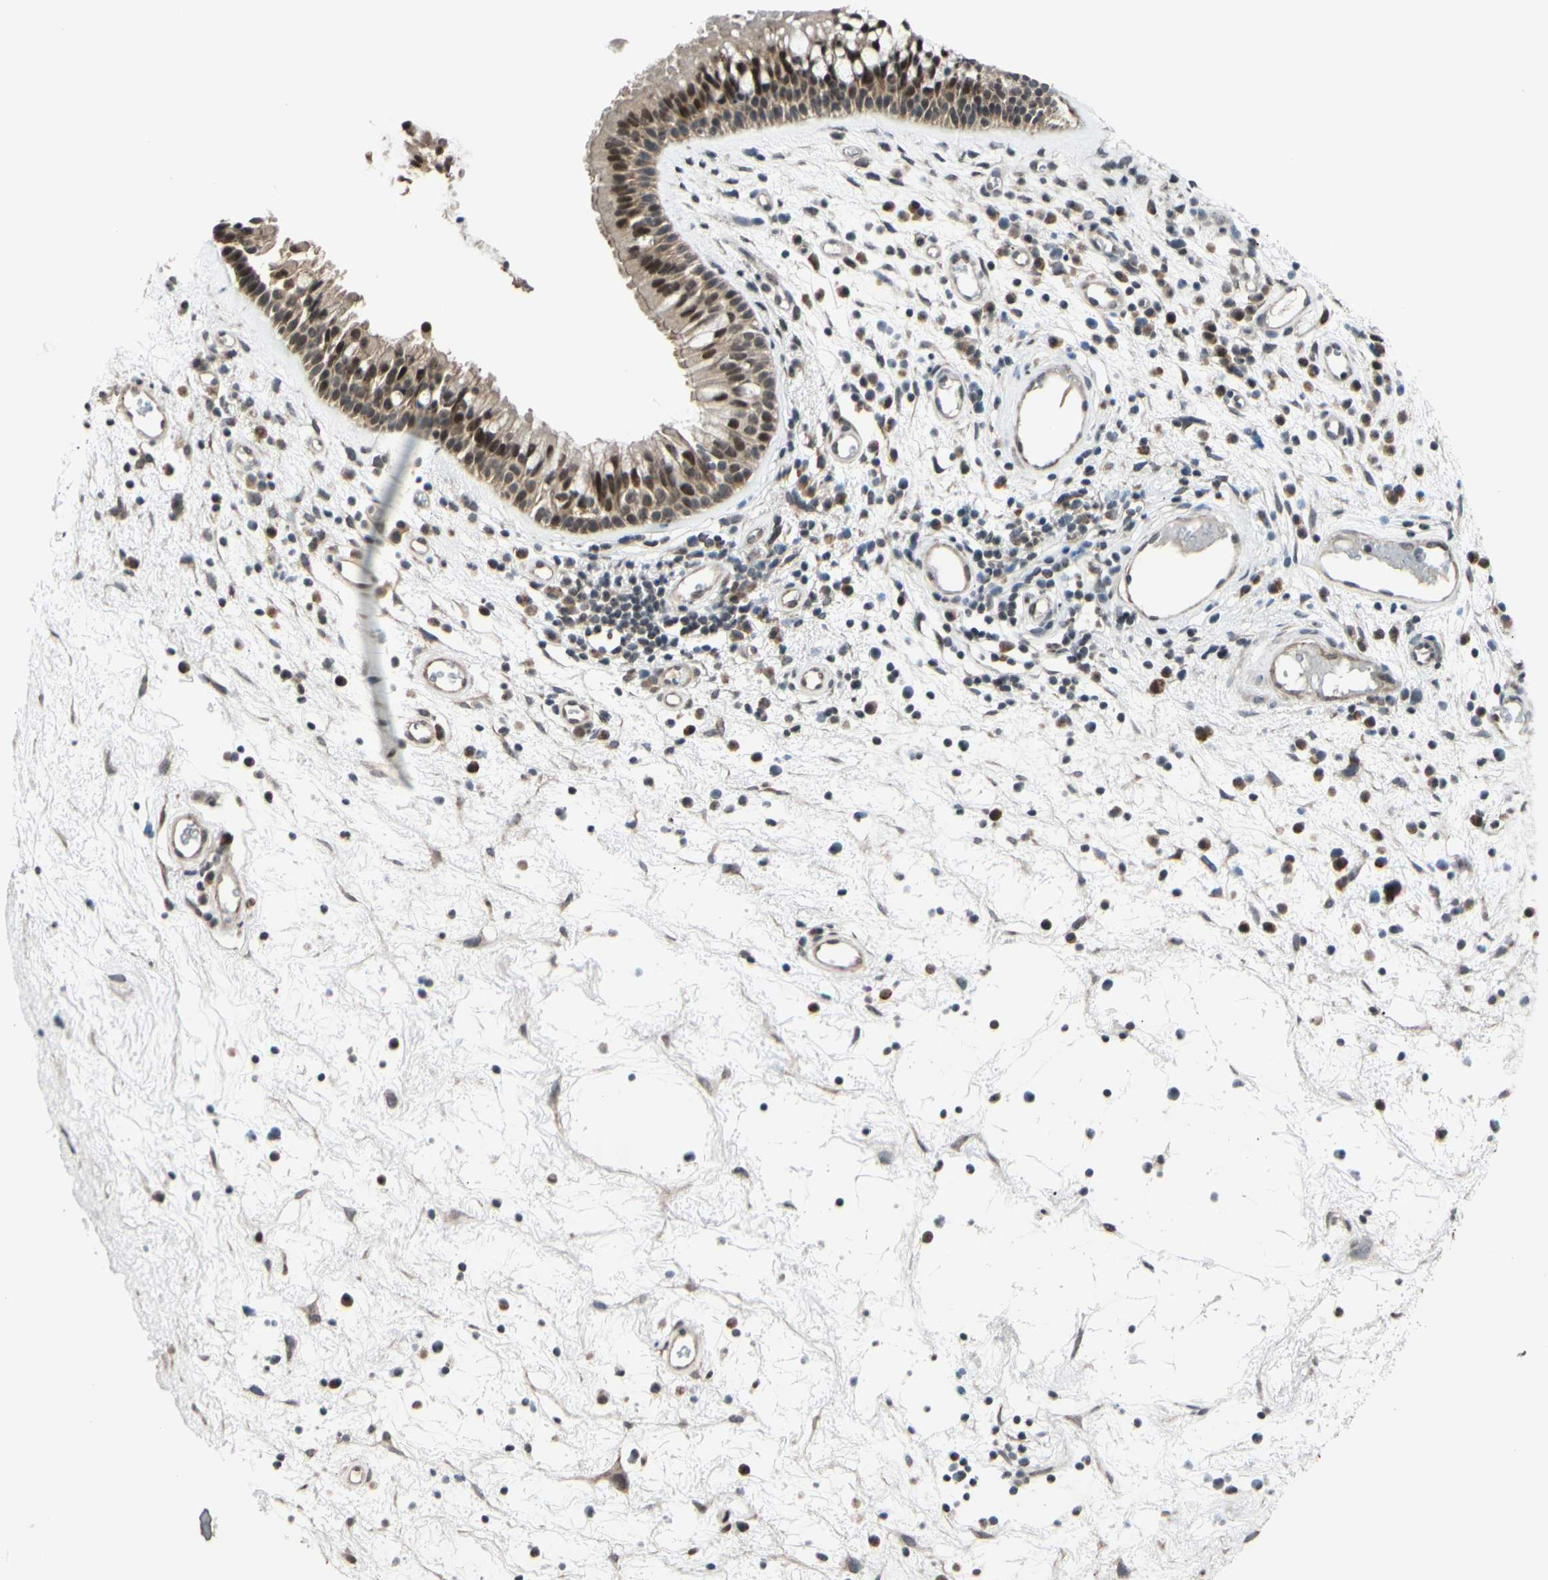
{"staining": {"intensity": "moderate", "quantity": "25%-75%", "location": "cytoplasmic/membranous,nuclear"}, "tissue": "nasopharynx", "cell_type": "Respiratory epithelial cells", "image_type": "normal", "snomed": [{"axis": "morphology", "description": "Normal tissue, NOS"}, {"axis": "morphology", "description": "Inflammation, NOS"}, {"axis": "topography", "description": "Nasopharynx"}], "caption": "Protein staining of normal nasopharynx shows moderate cytoplasmic/membranous,nuclear expression in about 25%-75% of respiratory epithelial cells. (Brightfield microscopy of DAB IHC at high magnification).", "gene": "BRMS1", "patient": {"sex": "male", "age": 48}}